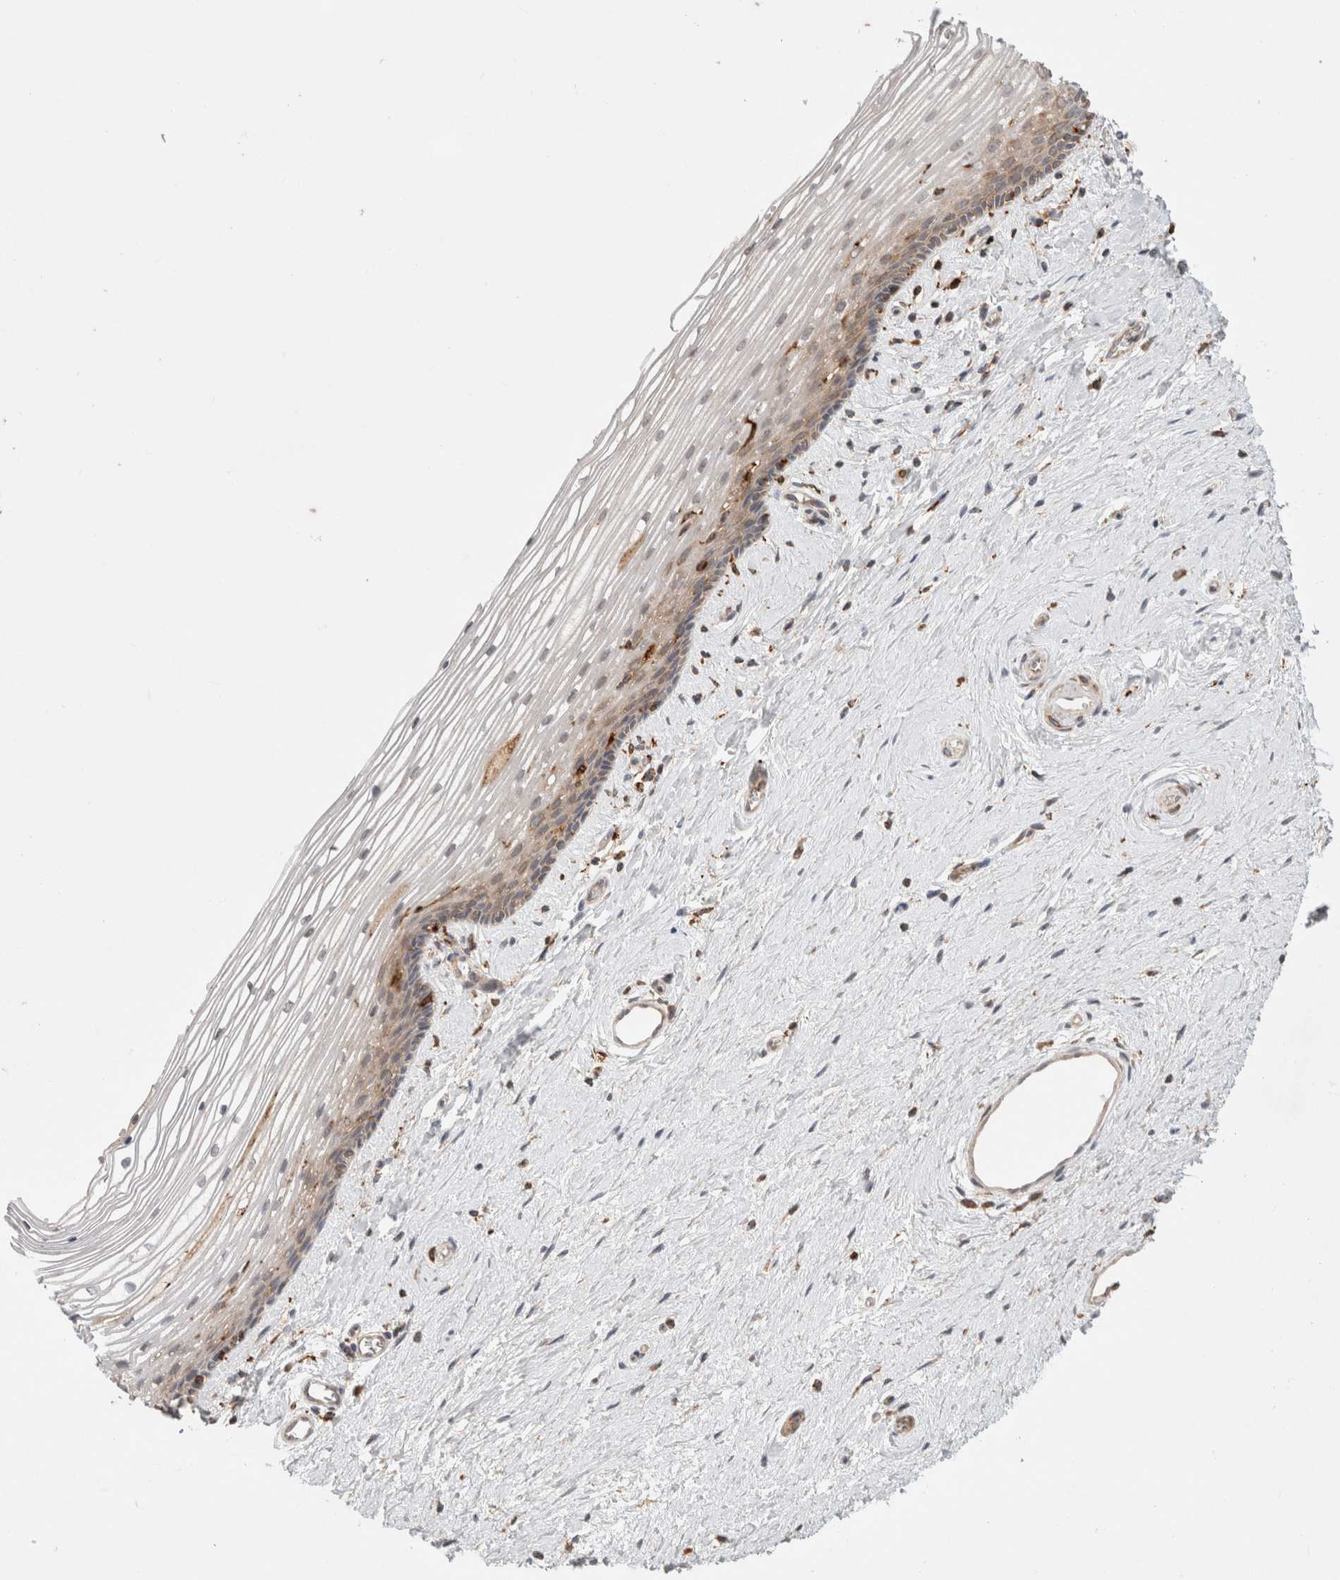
{"staining": {"intensity": "moderate", "quantity": "<25%", "location": "cytoplasmic/membranous"}, "tissue": "vagina", "cell_type": "Squamous epithelial cells", "image_type": "normal", "snomed": [{"axis": "morphology", "description": "Normal tissue, NOS"}, {"axis": "topography", "description": "Vagina"}], "caption": "Vagina stained with IHC demonstrates moderate cytoplasmic/membranous staining in approximately <25% of squamous epithelial cells. Using DAB (3,3'-diaminobenzidine) (brown) and hematoxylin (blue) stains, captured at high magnification using brightfield microscopy.", "gene": "HROB", "patient": {"sex": "female", "age": 46}}